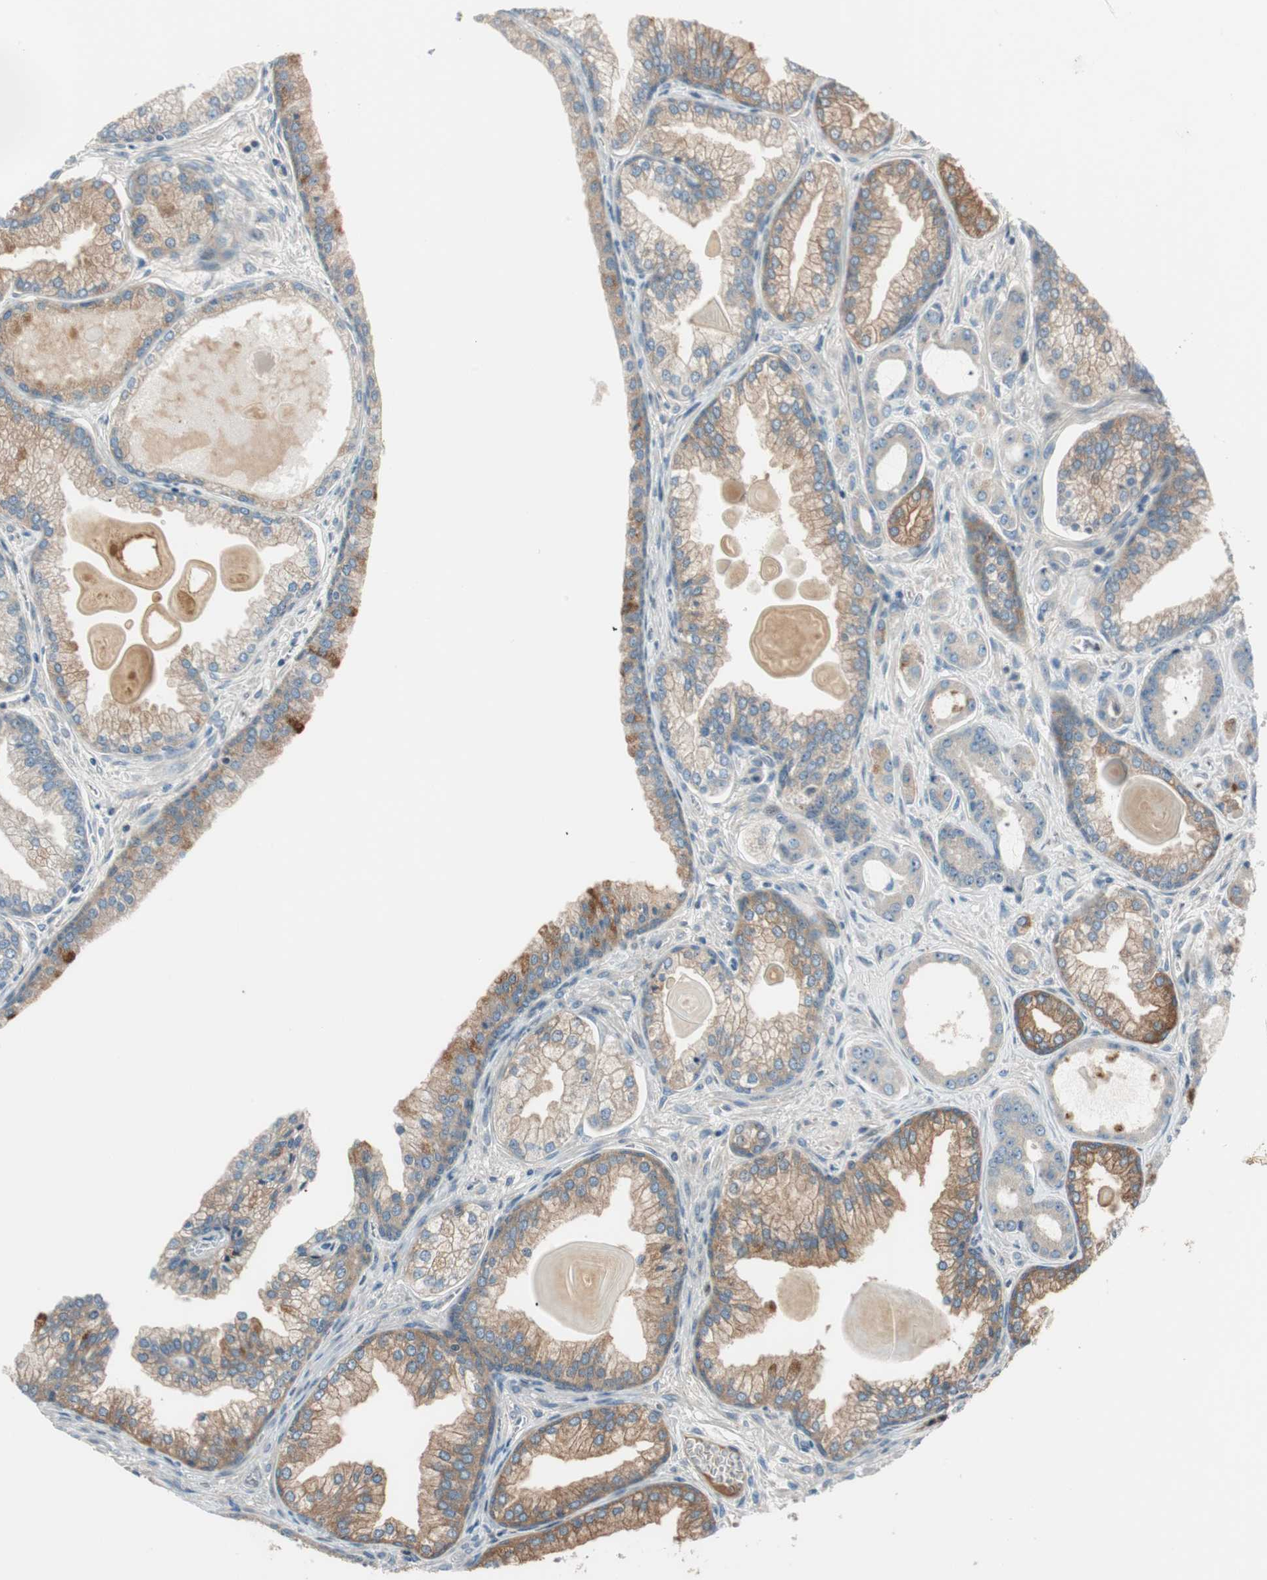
{"staining": {"intensity": "moderate", "quantity": ">75%", "location": "cytoplasmic/membranous"}, "tissue": "prostate cancer", "cell_type": "Tumor cells", "image_type": "cancer", "snomed": [{"axis": "morphology", "description": "Adenocarcinoma, Low grade"}, {"axis": "topography", "description": "Prostate"}], "caption": "Moderate cytoplasmic/membranous positivity for a protein is present in approximately >75% of tumor cells of prostate cancer (adenocarcinoma (low-grade)) using IHC.", "gene": "CGRRF1", "patient": {"sex": "male", "age": 59}}